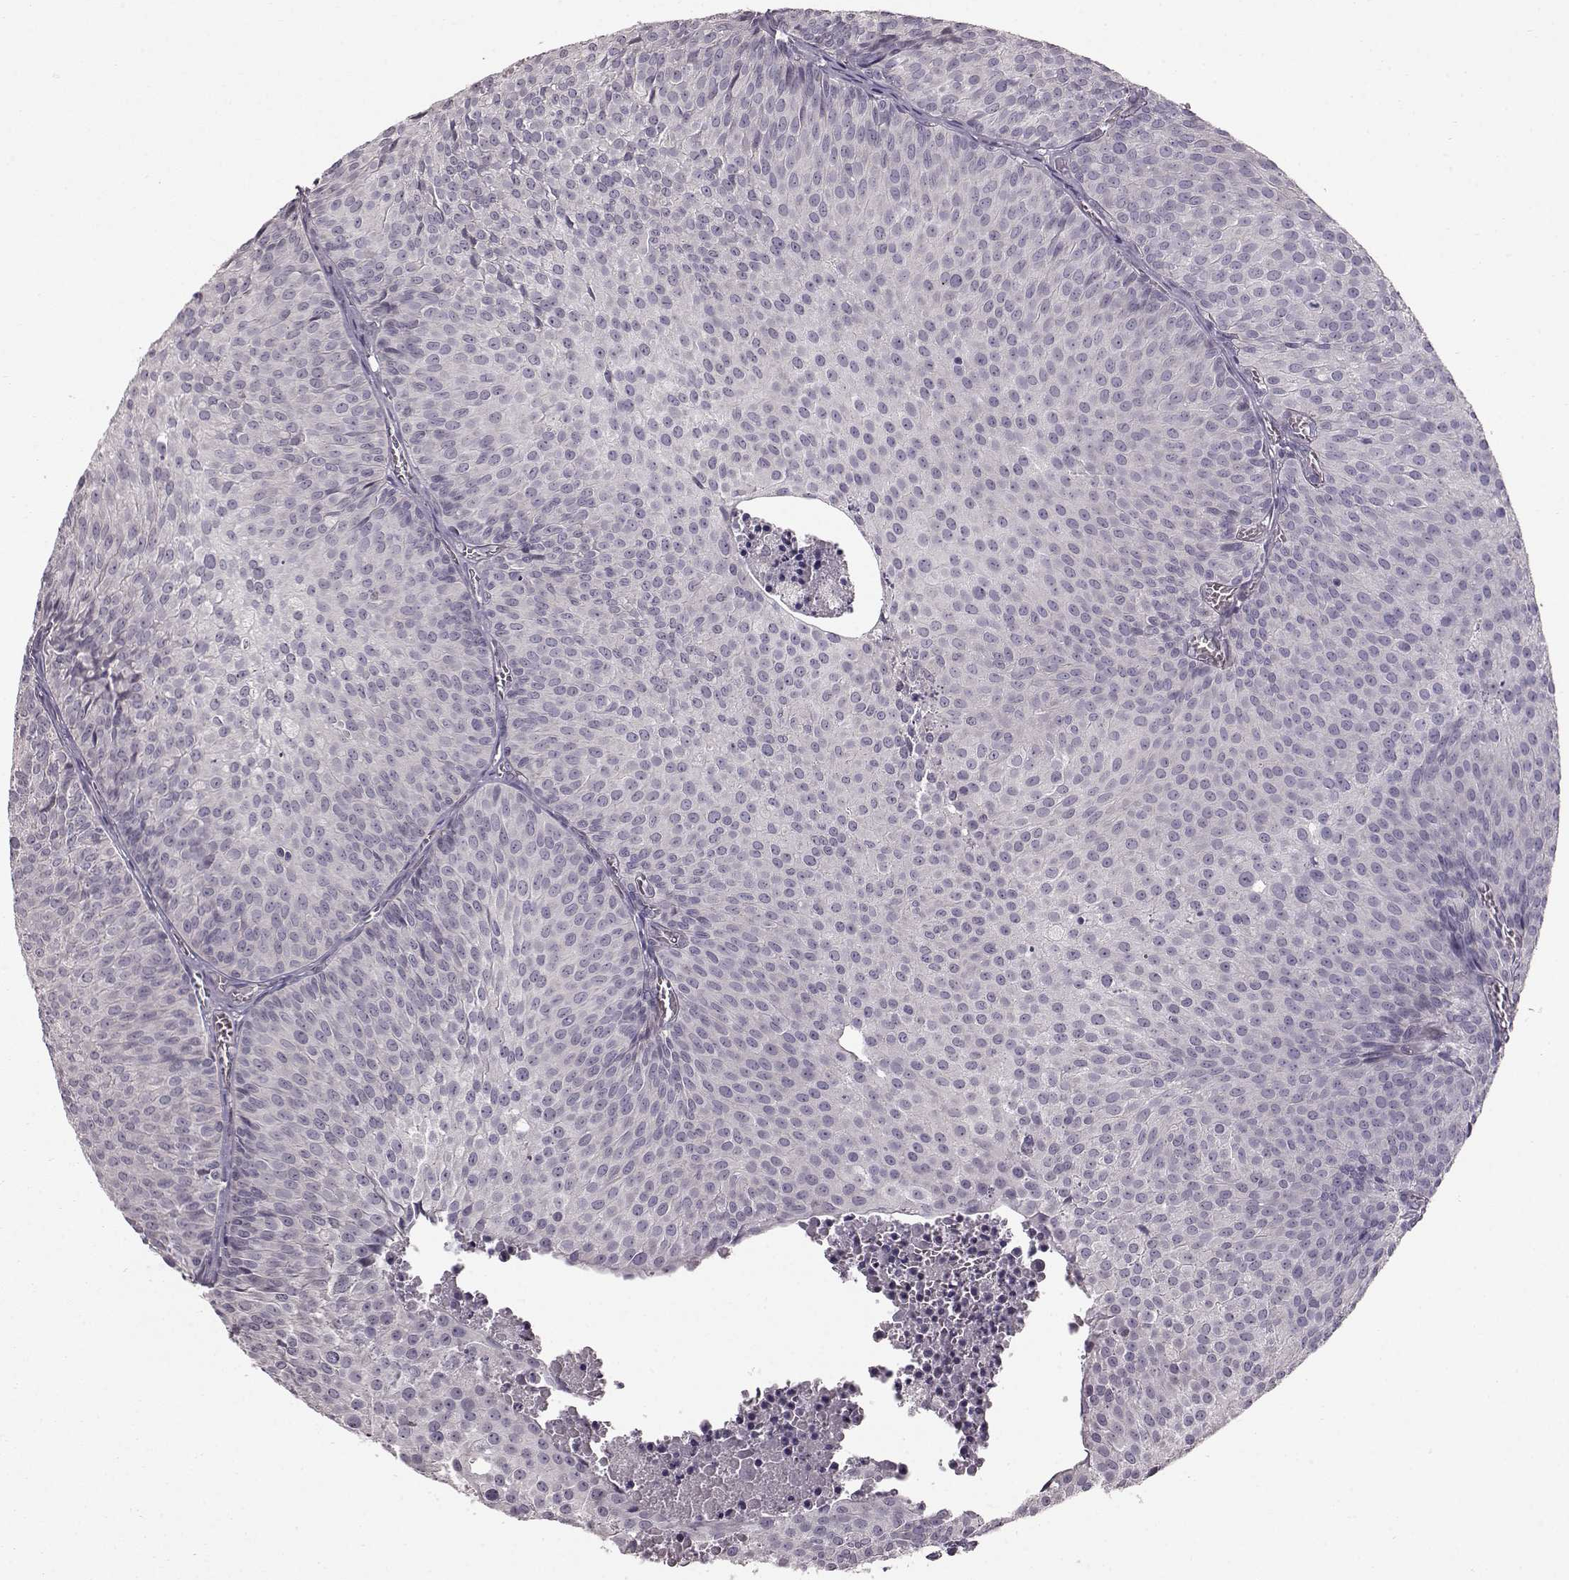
{"staining": {"intensity": "negative", "quantity": "none", "location": "none"}, "tissue": "urothelial cancer", "cell_type": "Tumor cells", "image_type": "cancer", "snomed": [{"axis": "morphology", "description": "Urothelial carcinoma, Low grade"}, {"axis": "topography", "description": "Urinary bladder"}], "caption": "High power microscopy photomicrograph of an IHC micrograph of urothelial cancer, revealing no significant positivity in tumor cells.", "gene": "TCHHL1", "patient": {"sex": "male", "age": 63}}